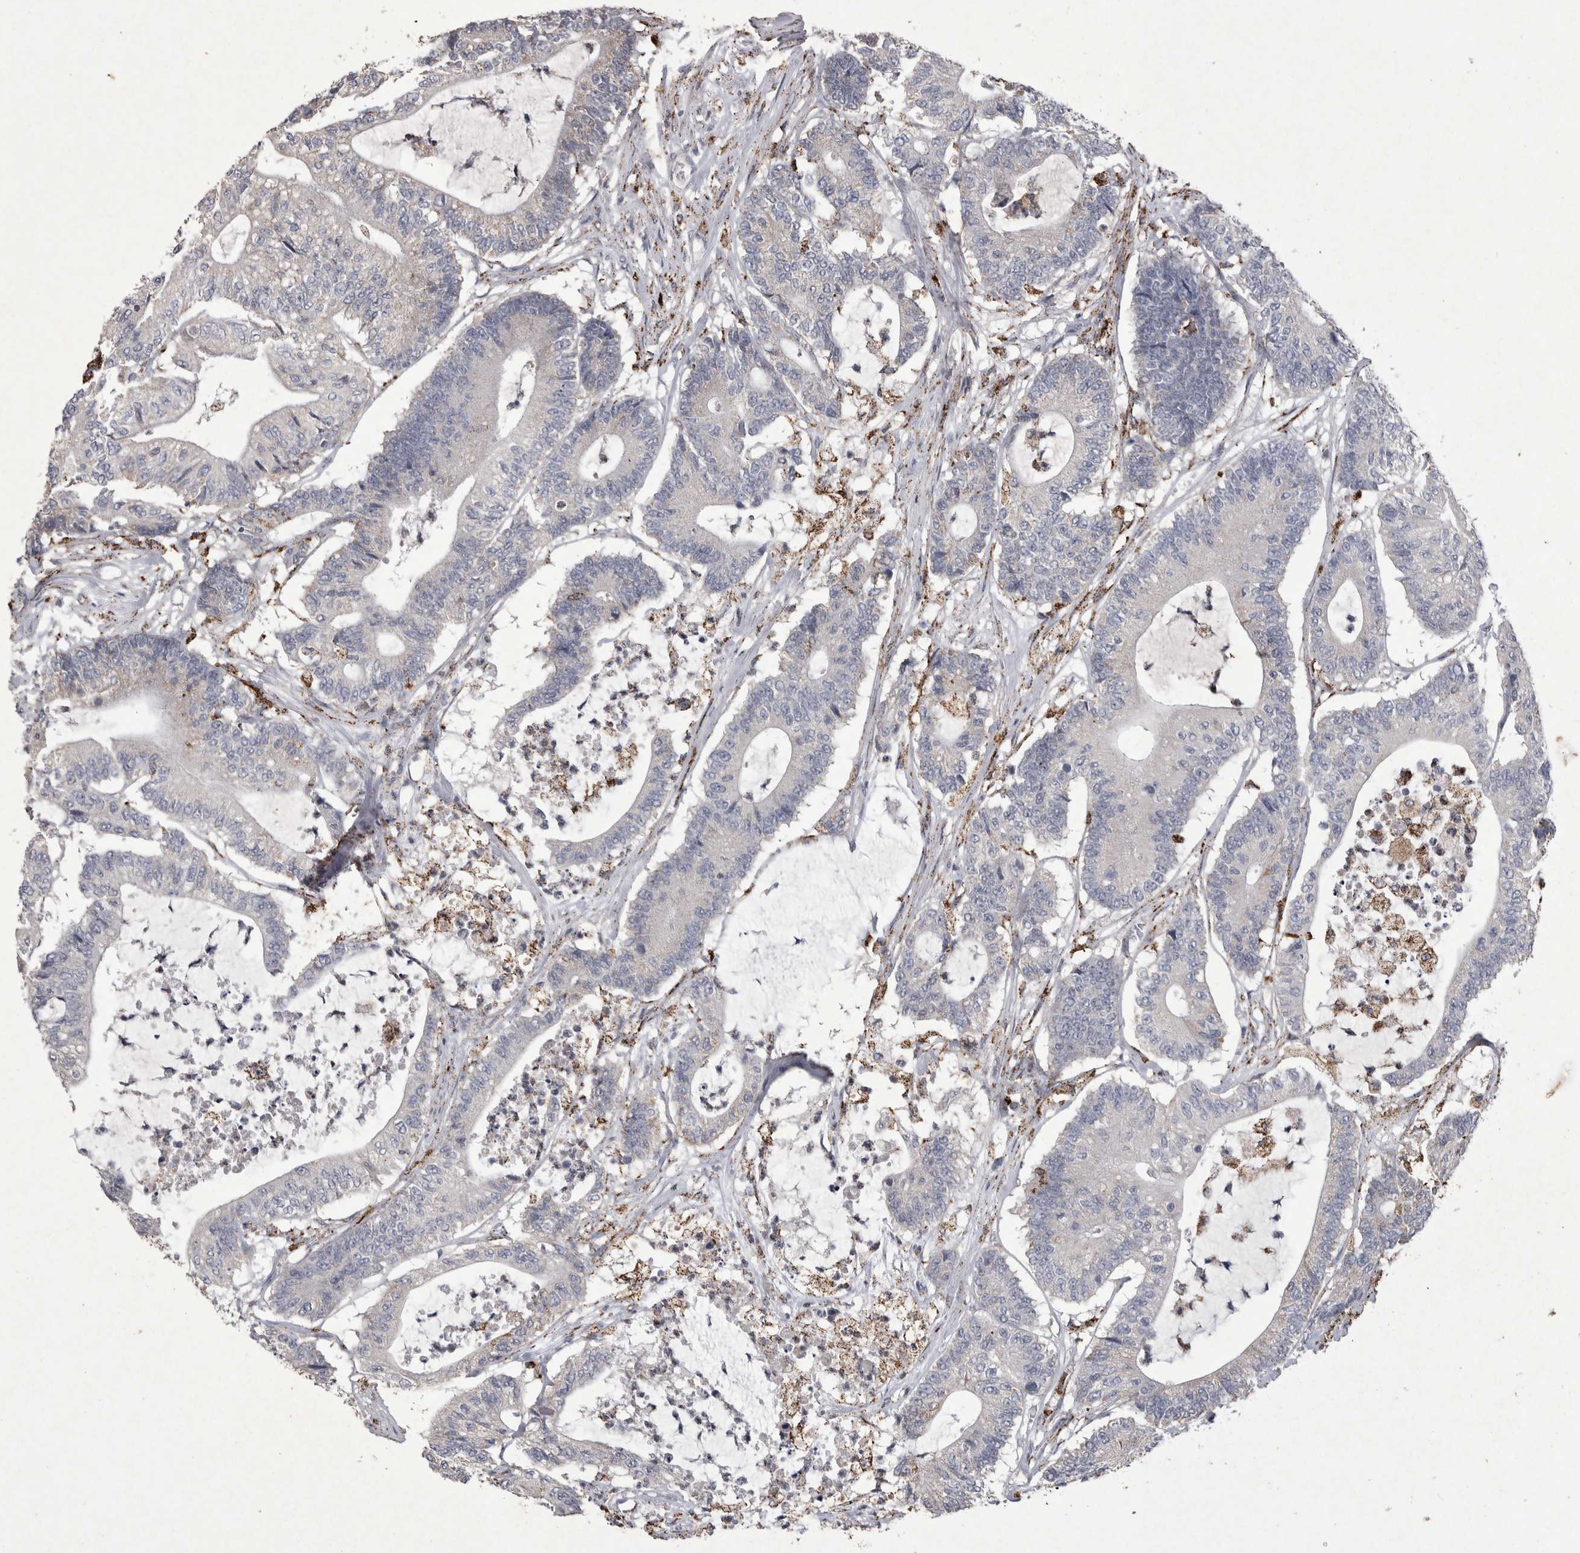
{"staining": {"intensity": "negative", "quantity": "none", "location": "none"}, "tissue": "colorectal cancer", "cell_type": "Tumor cells", "image_type": "cancer", "snomed": [{"axis": "morphology", "description": "Adenocarcinoma, NOS"}, {"axis": "topography", "description": "Colon"}], "caption": "Micrograph shows no significant protein staining in tumor cells of colorectal adenocarcinoma.", "gene": "DKK3", "patient": {"sex": "female", "age": 84}}